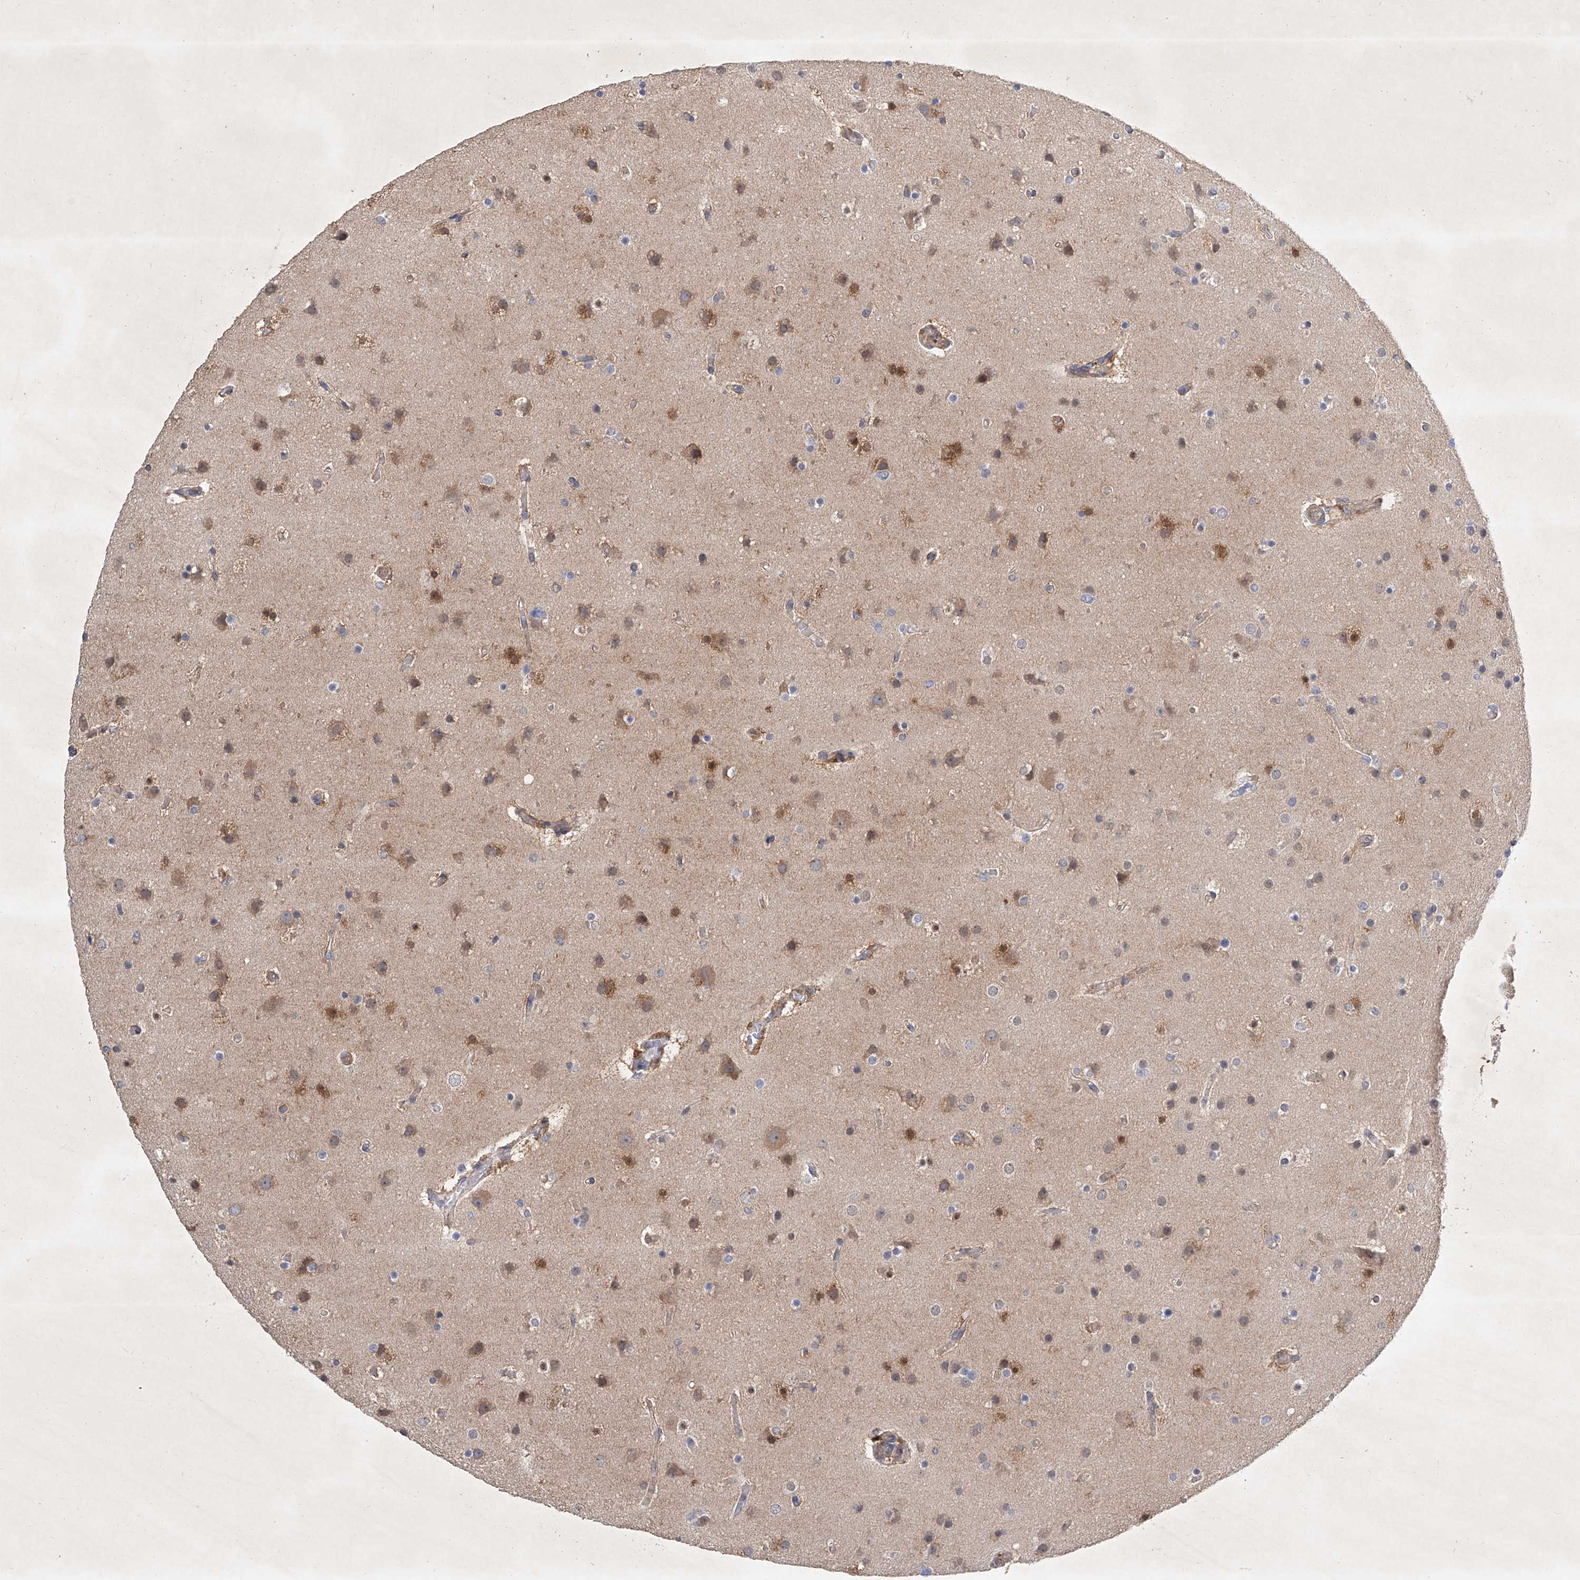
{"staining": {"intensity": "moderate", "quantity": "<25%", "location": "cytoplasmic/membranous"}, "tissue": "glioma", "cell_type": "Tumor cells", "image_type": "cancer", "snomed": [{"axis": "morphology", "description": "Glioma, malignant, High grade"}, {"axis": "topography", "description": "Cerebral cortex"}], "caption": "A brown stain highlights moderate cytoplasmic/membranous expression of a protein in glioma tumor cells.", "gene": "CARMIL1", "patient": {"sex": "female", "age": 36}}